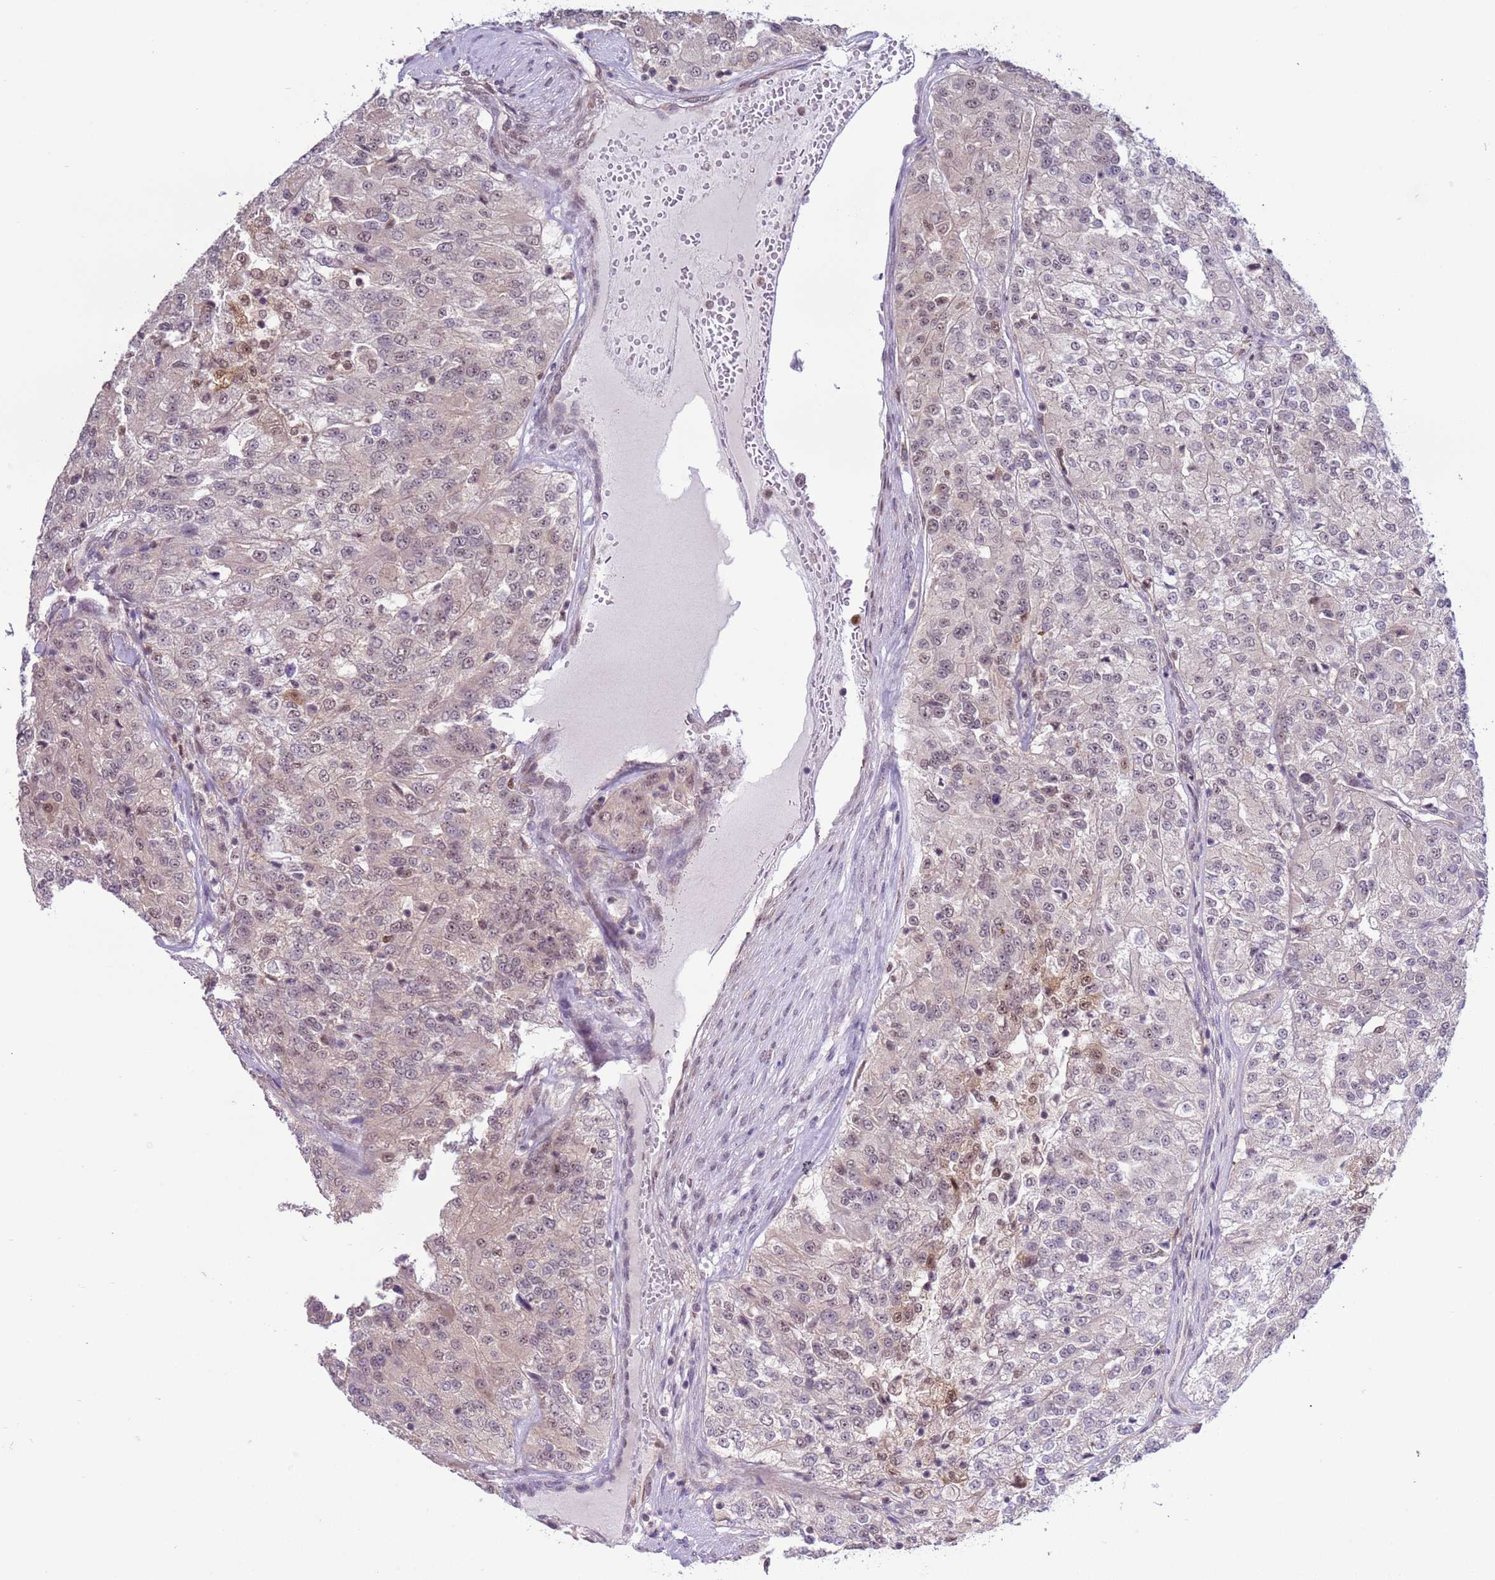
{"staining": {"intensity": "weak", "quantity": "25%-75%", "location": "nuclear"}, "tissue": "renal cancer", "cell_type": "Tumor cells", "image_type": "cancer", "snomed": [{"axis": "morphology", "description": "Adenocarcinoma, NOS"}, {"axis": "topography", "description": "Kidney"}], "caption": "The image reveals a brown stain indicating the presence of a protein in the nuclear of tumor cells in renal cancer.", "gene": "PRPF6", "patient": {"sex": "female", "age": 63}}